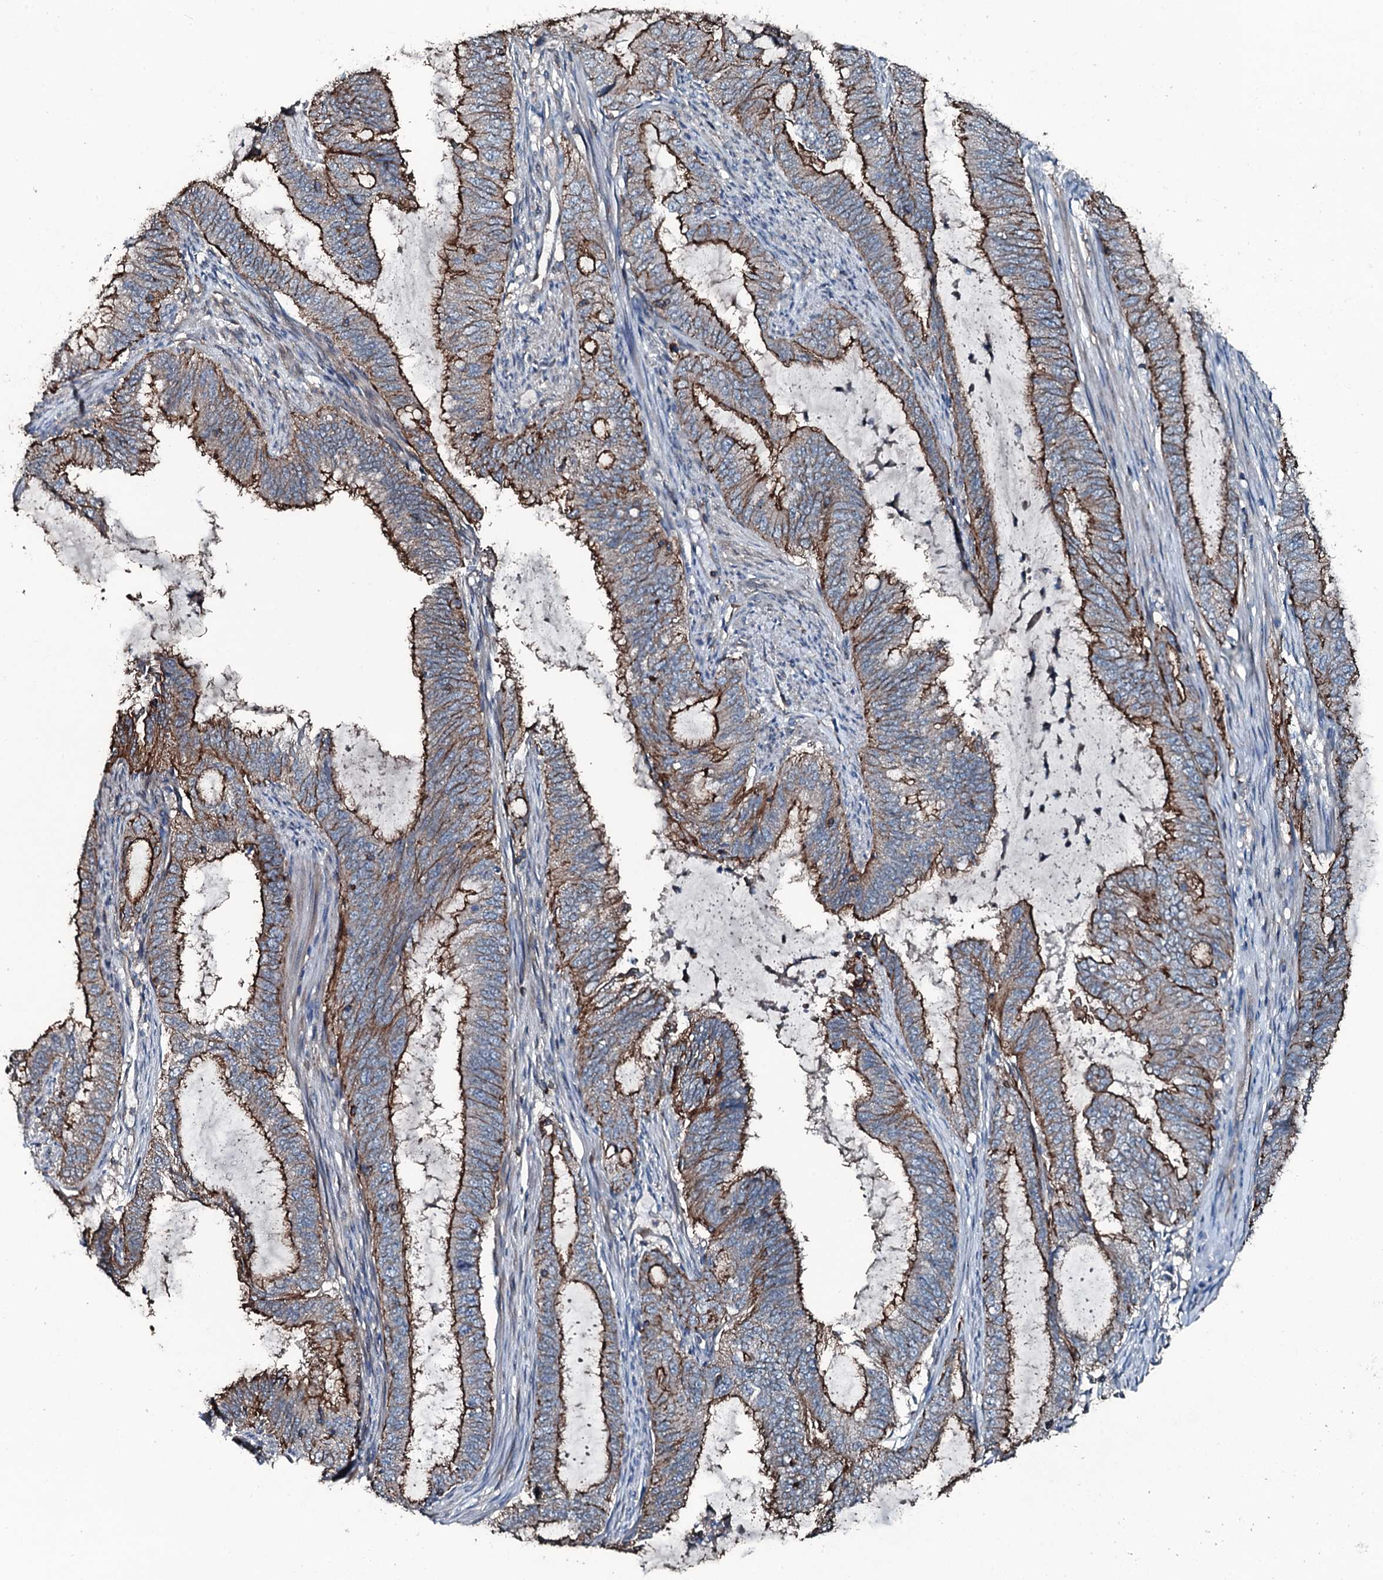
{"staining": {"intensity": "strong", "quantity": ">75%", "location": "cytoplasmic/membranous"}, "tissue": "endometrial cancer", "cell_type": "Tumor cells", "image_type": "cancer", "snomed": [{"axis": "morphology", "description": "Adenocarcinoma, NOS"}, {"axis": "topography", "description": "Endometrium"}], "caption": "Adenocarcinoma (endometrial) stained with IHC displays strong cytoplasmic/membranous staining in about >75% of tumor cells. The staining is performed using DAB brown chromogen to label protein expression. The nuclei are counter-stained blue using hematoxylin.", "gene": "SLC25A38", "patient": {"sex": "female", "age": 51}}